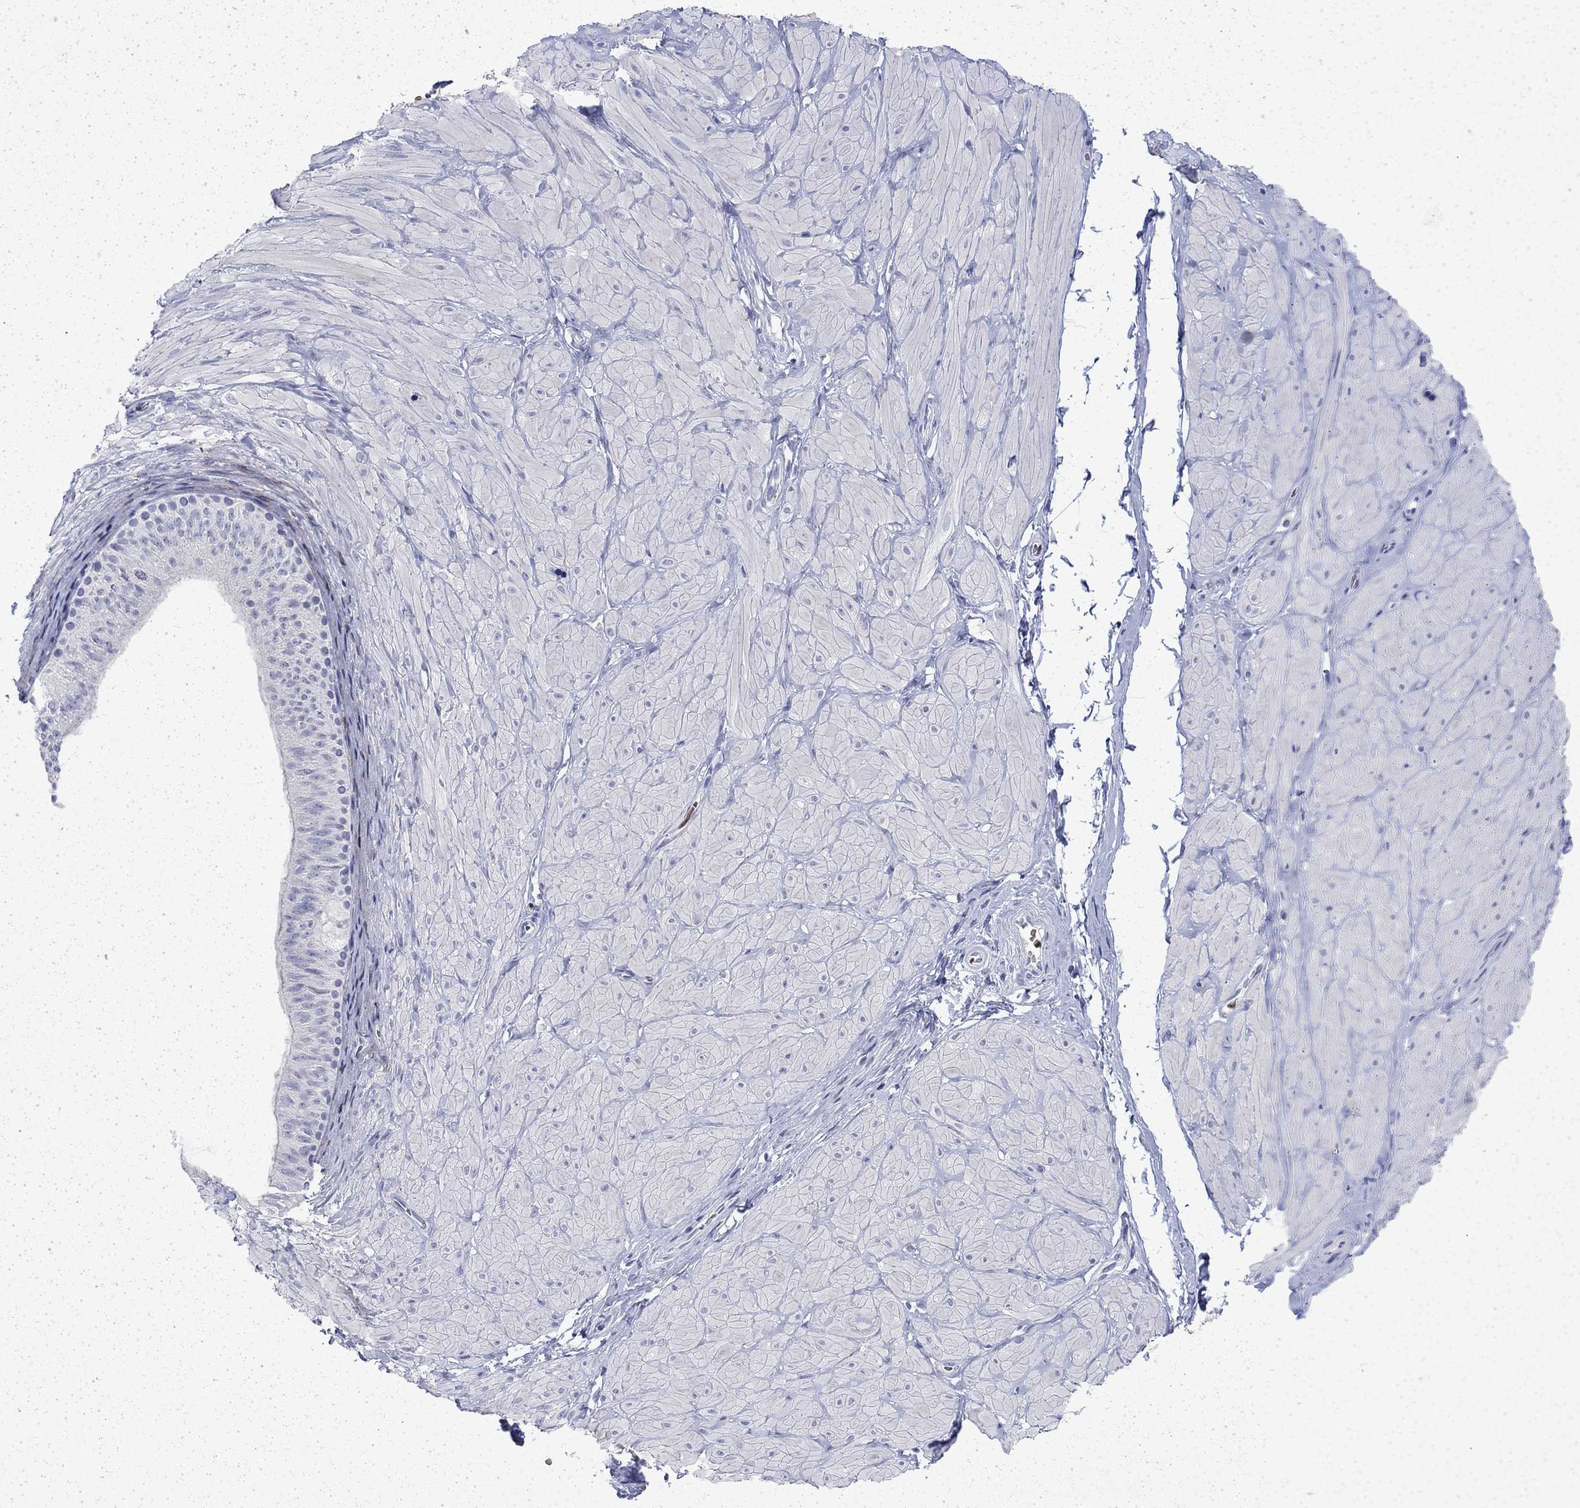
{"staining": {"intensity": "negative", "quantity": "none", "location": "none"}, "tissue": "adipose tissue", "cell_type": "Adipocytes", "image_type": "normal", "snomed": [{"axis": "morphology", "description": "Normal tissue, NOS"}, {"axis": "topography", "description": "Smooth muscle"}, {"axis": "topography", "description": "Peripheral nerve tissue"}], "caption": "IHC of unremarkable human adipose tissue exhibits no staining in adipocytes.", "gene": "ENPP6", "patient": {"sex": "male", "age": 22}}